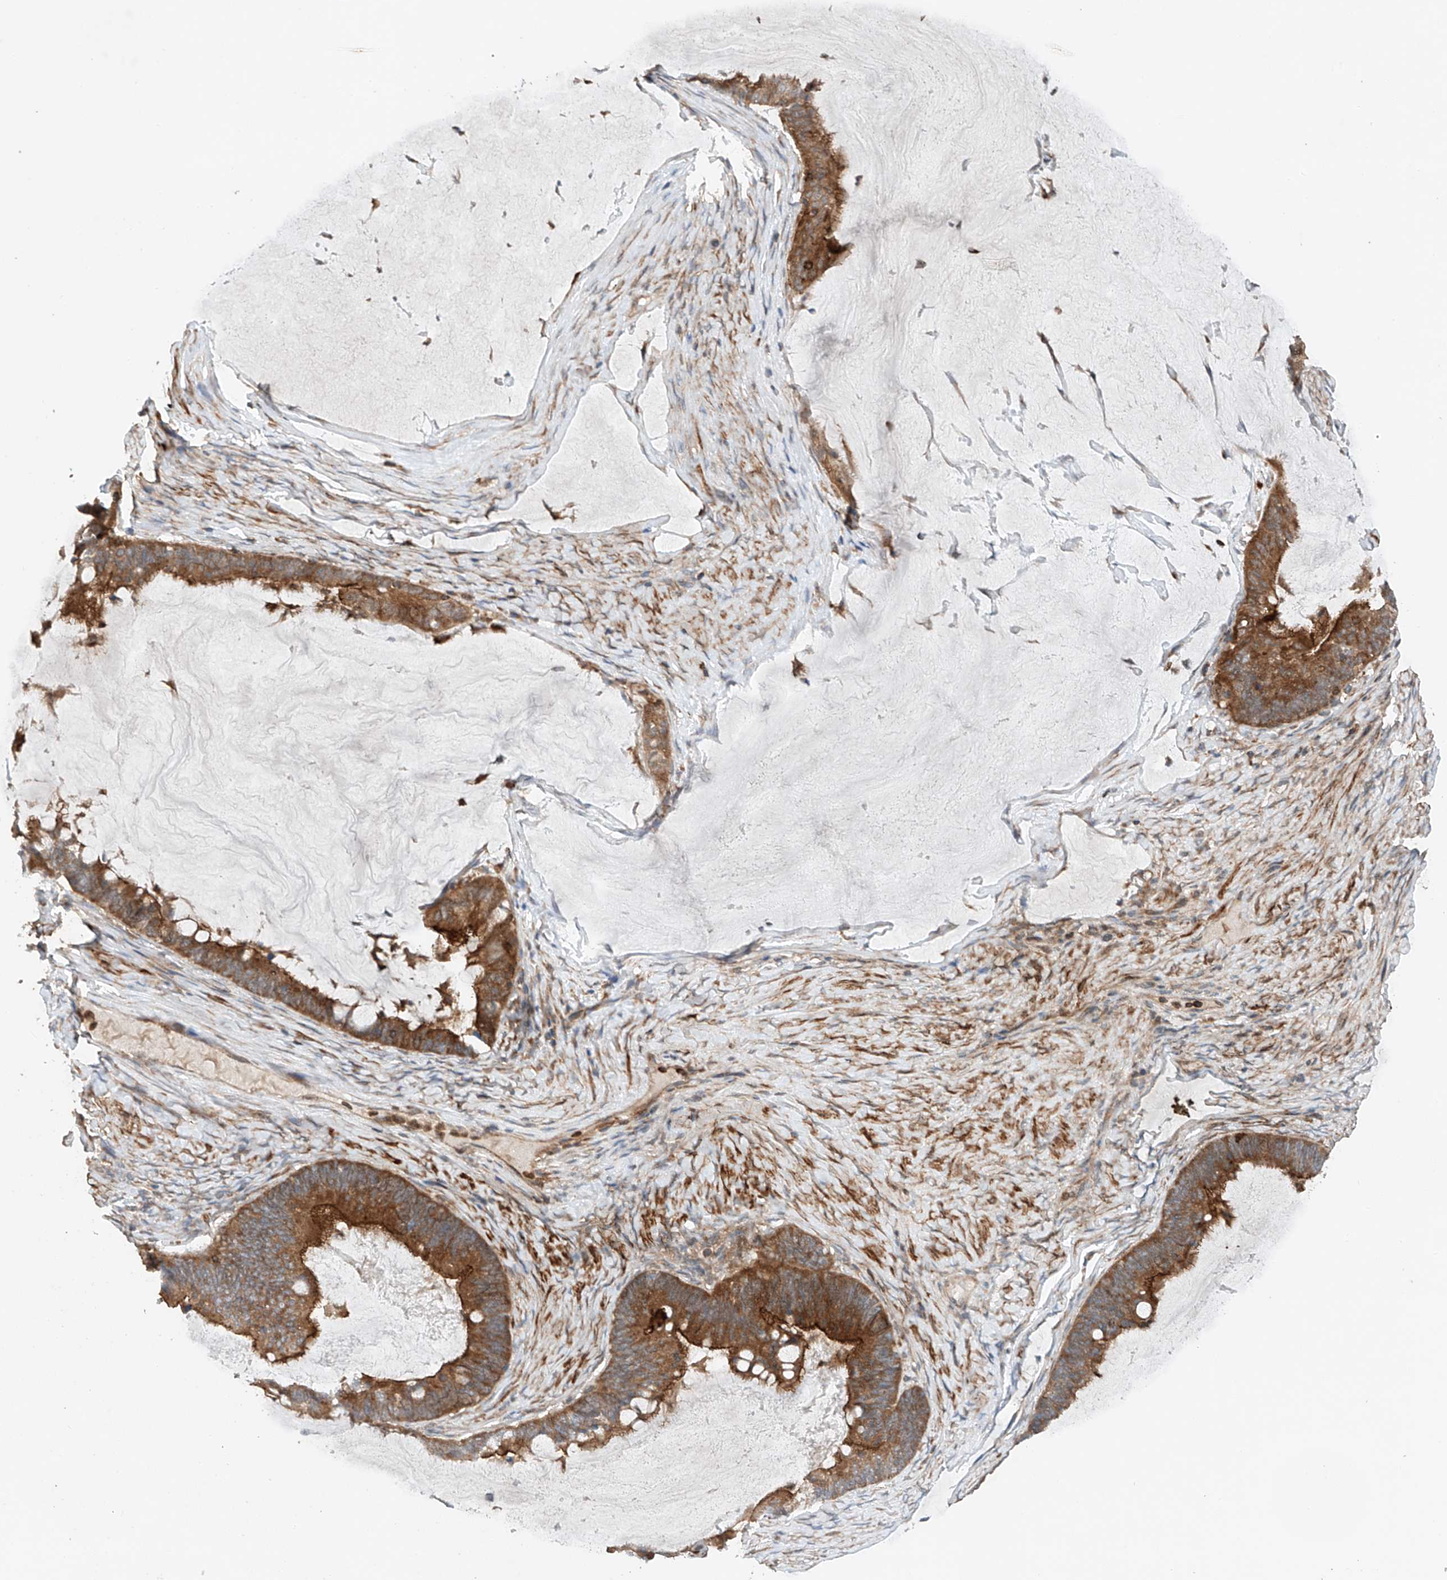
{"staining": {"intensity": "moderate", "quantity": ">75%", "location": "cytoplasmic/membranous"}, "tissue": "ovarian cancer", "cell_type": "Tumor cells", "image_type": "cancer", "snomed": [{"axis": "morphology", "description": "Cystadenocarcinoma, mucinous, NOS"}, {"axis": "topography", "description": "Ovary"}], "caption": "Mucinous cystadenocarcinoma (ovarian) stained with DAB (3,3'-diaminobenzidine) immunohistochemistry (IHC) exhibits medium levels of moderate cytoplasmic/membranous positivity in approximately >75% of tumor cells.", "gene": "CEP85L", "patient": {"sex": "female", "age": 61}}